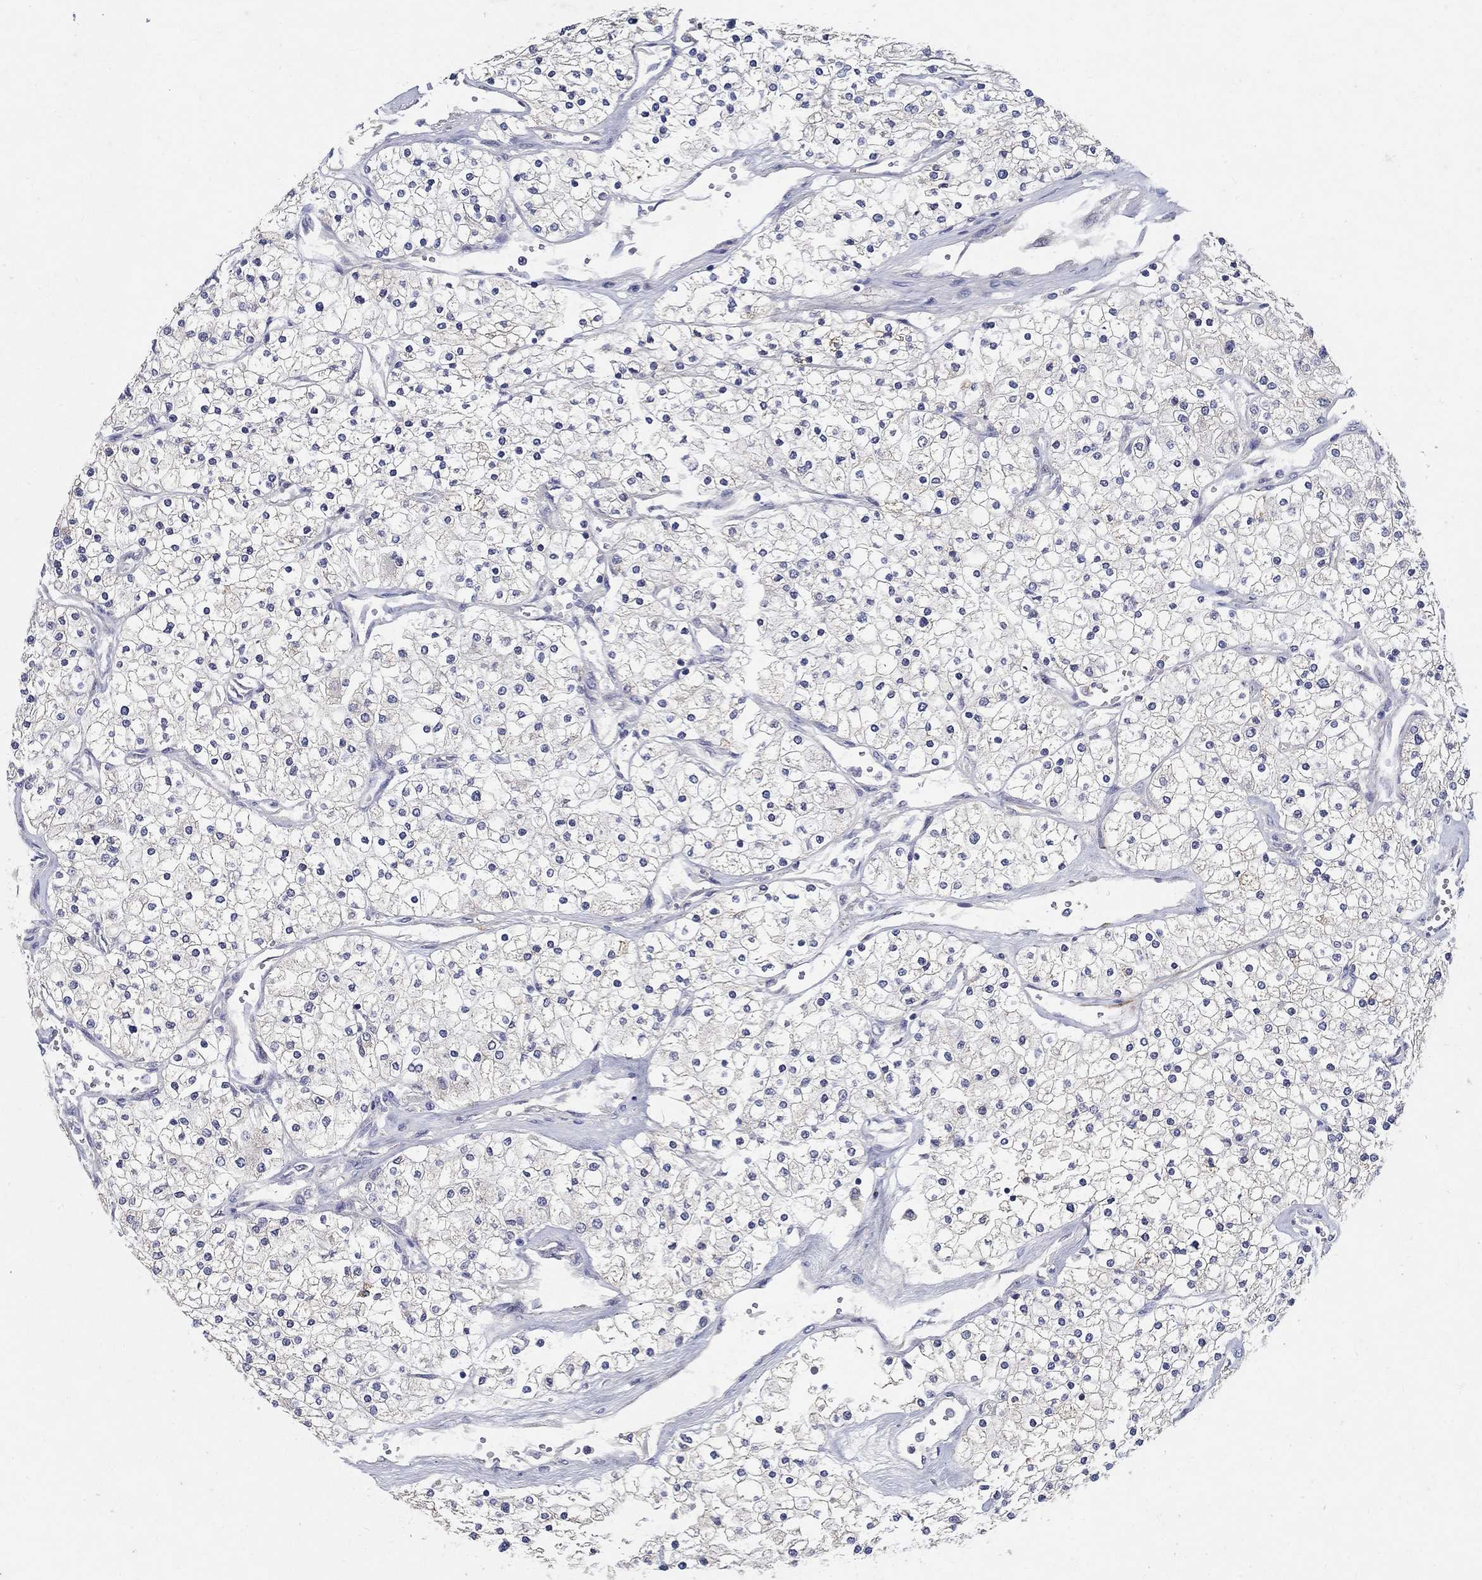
{"staining": {"intensity": "negative", "quantity": "none", "location": "none"}, "tissue": "renal cancer", "cell_type": "Tumor cells", "image_type": "cancer", "snomed": [{"axis": "morphology", "description": "Adenocarcinoma, NOS"}, {"axis": "topography", "description": "Kidney"}], "caption": "Immunohistochemical staining of human adenocarcinoma (renal) shows no significant staining in tumor cells. The staining is performed using DAB (3,3'-diaminobenzidine) brown chromogen with nuclei counter-stained in using hematoxylin.", "gene": "PROZ", "patient": {"sex": "male", "age": 80}}